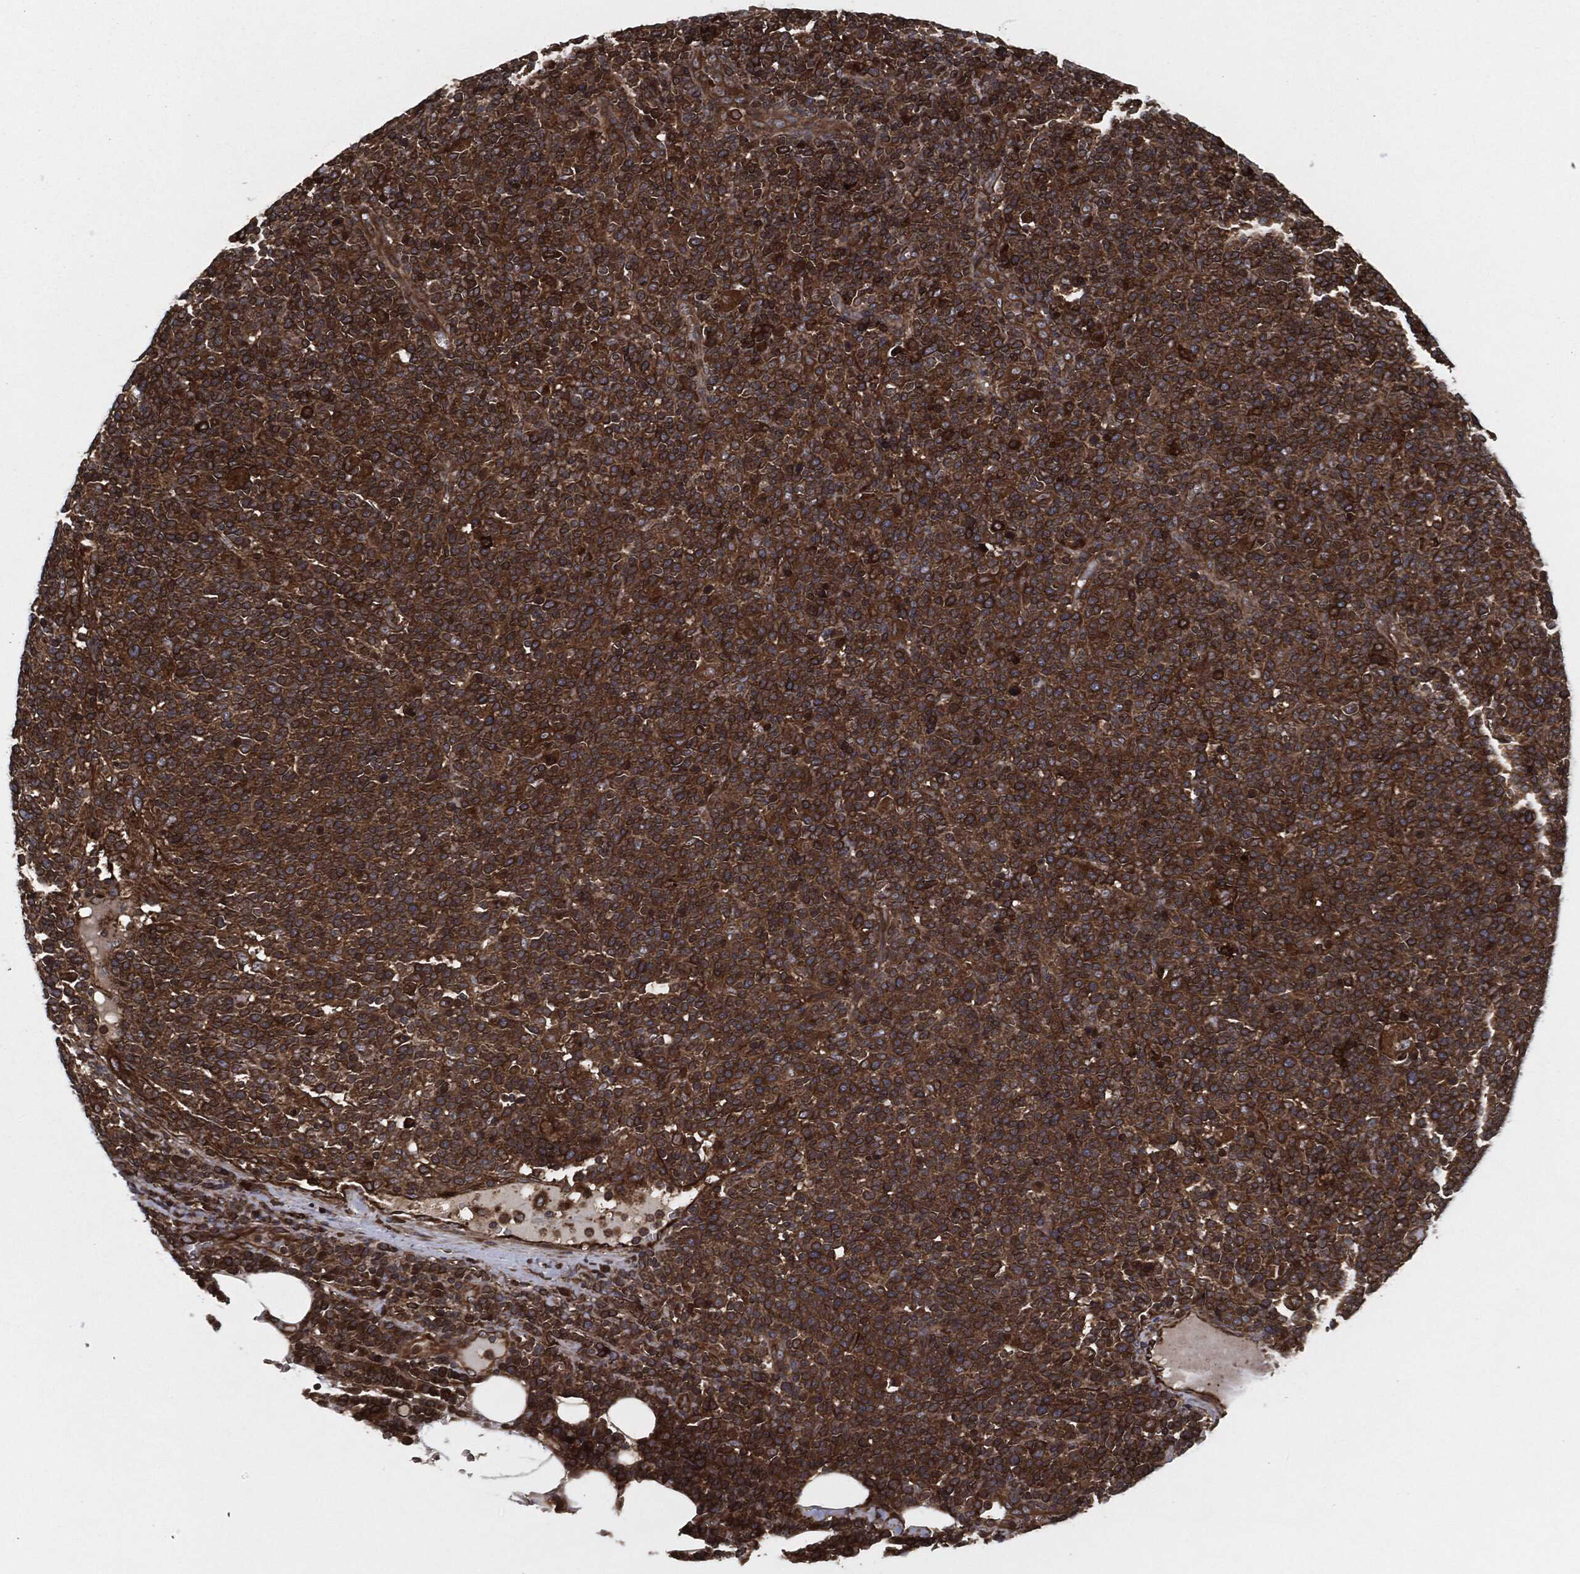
{"staining": {"intensity": "strong", "quantity": ">75%", "location": "cytoplasmic/membranous"}, "tissue": "lymphoma", "cell_type": "Tumor cells", "image_type": "cancer", "snomed": [{"axis": "morphology", "description": "Malignant lymphoma, non-Hodgkin's type, High grade"}, {"axis": "topography", "description": "Lymph node"}], "caption": "About >75% of tumor cells in malignant lymphoma, non-Hodgkin's type (high-grade) reveal strong cytoplasmic/membranous protein staining as visualized by brown immunohistochemical staining.", "gene": "RAP1GDS1", "patient": {"sex": "male", "age": 61}}